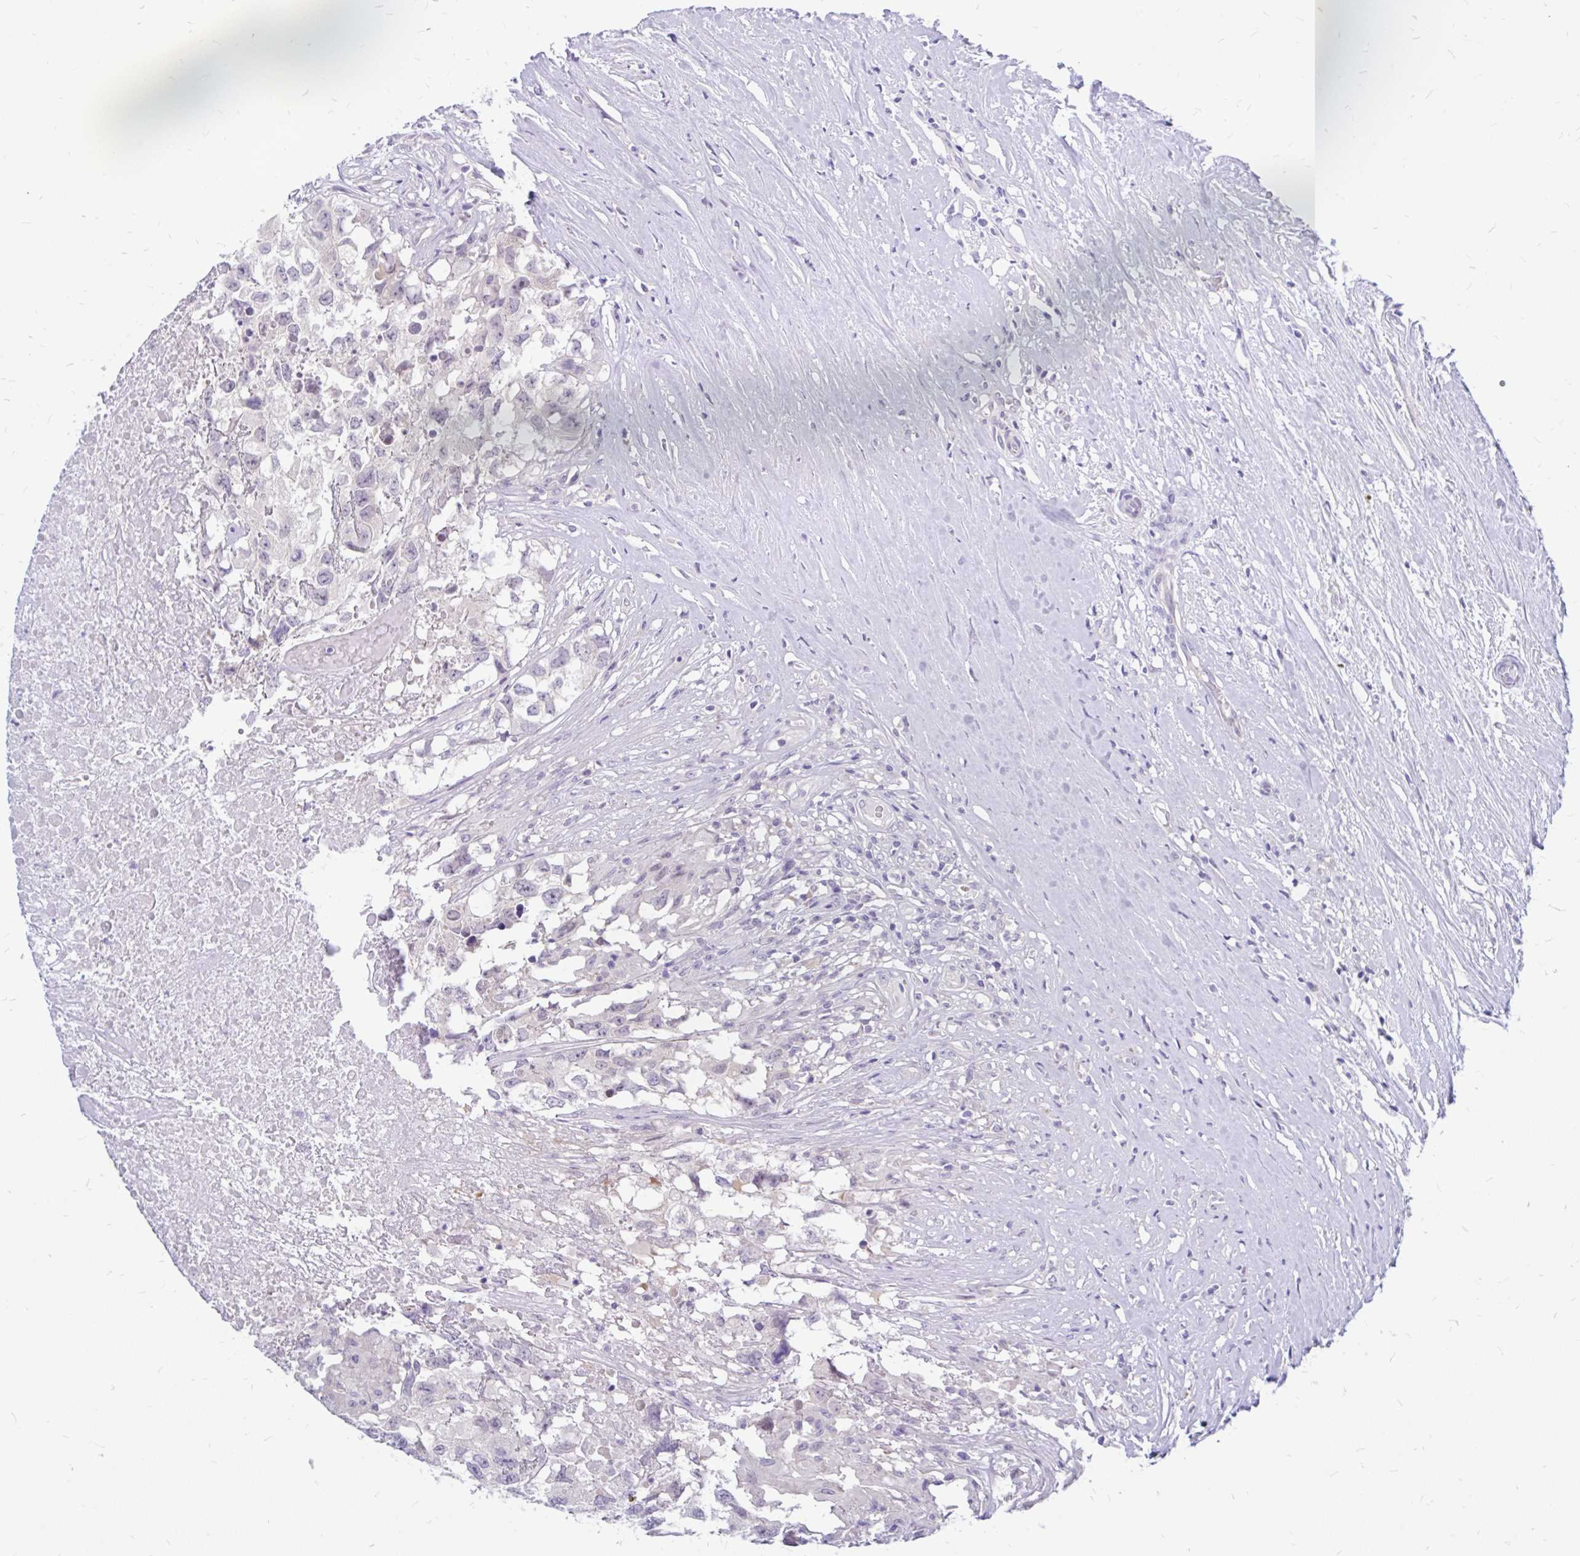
{"staining": {"intensity": "negative", "quantity": "none", "location": "none"}, "tissue": "testis cancer", "cell_type": "Tumor cells", "image_type": "cancer", "snomed": [{"axis": "morphology", "description": "Carcinoma, Embryonal, NOS"}, {"axis": "topography", "description": "Testis"}], "caption": "DAB (3,3'-diaminobenzidine) immunohistochemical staining of human testis embryonal carcinoma displays no significant staining in tumor cells.", "gene": "MAP1LC3A", "patient": {"sex": "male", "age": 83}}